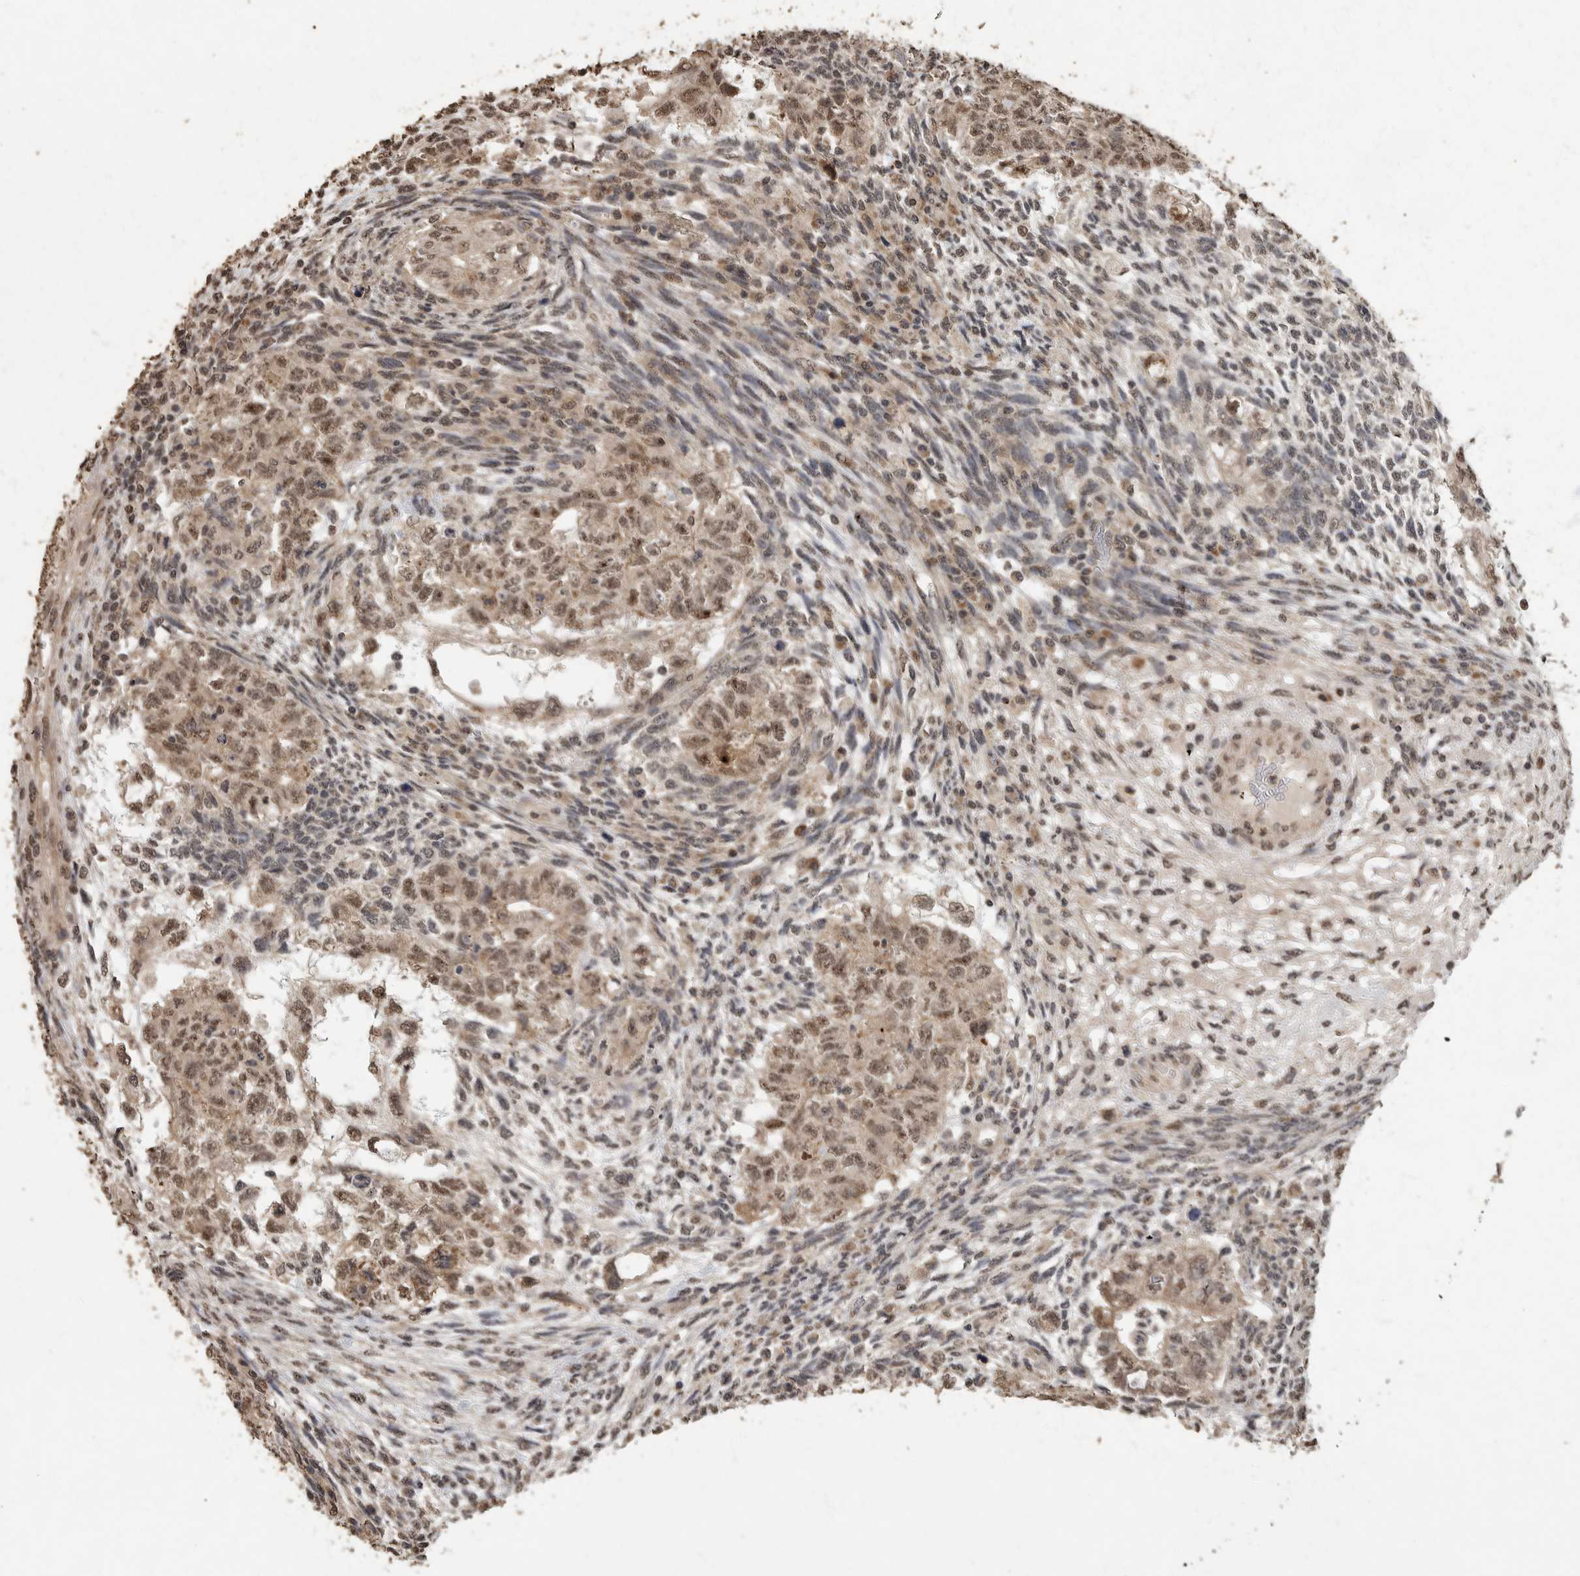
{"staining": {"intensity": "moderate", "quantity": ">75%", "location": "cytoplasmic/membranous,nuclear"}, "tissue": "testis cancer", "cell_type": "Tumor cells", "image_type": "cancer", "snomed": [{"axis": "morphology", "description": "Normal tissue, NOS"}, {"axis": "morphology", "description": "Carcinoma, Embryonal, NOS"}, {"axis": "topography", "description": "Testis"}], "caption": "A photomicrograph showing moderate cytoplasmic/membranous and nuclear expression in approximately >75% of tumor cells in testis cancer (embryonal carcinoma), as visualized by brown immunohistochemical staining.", "gene": "MAFG", "patient": {"sex": "male", "age": 36}}